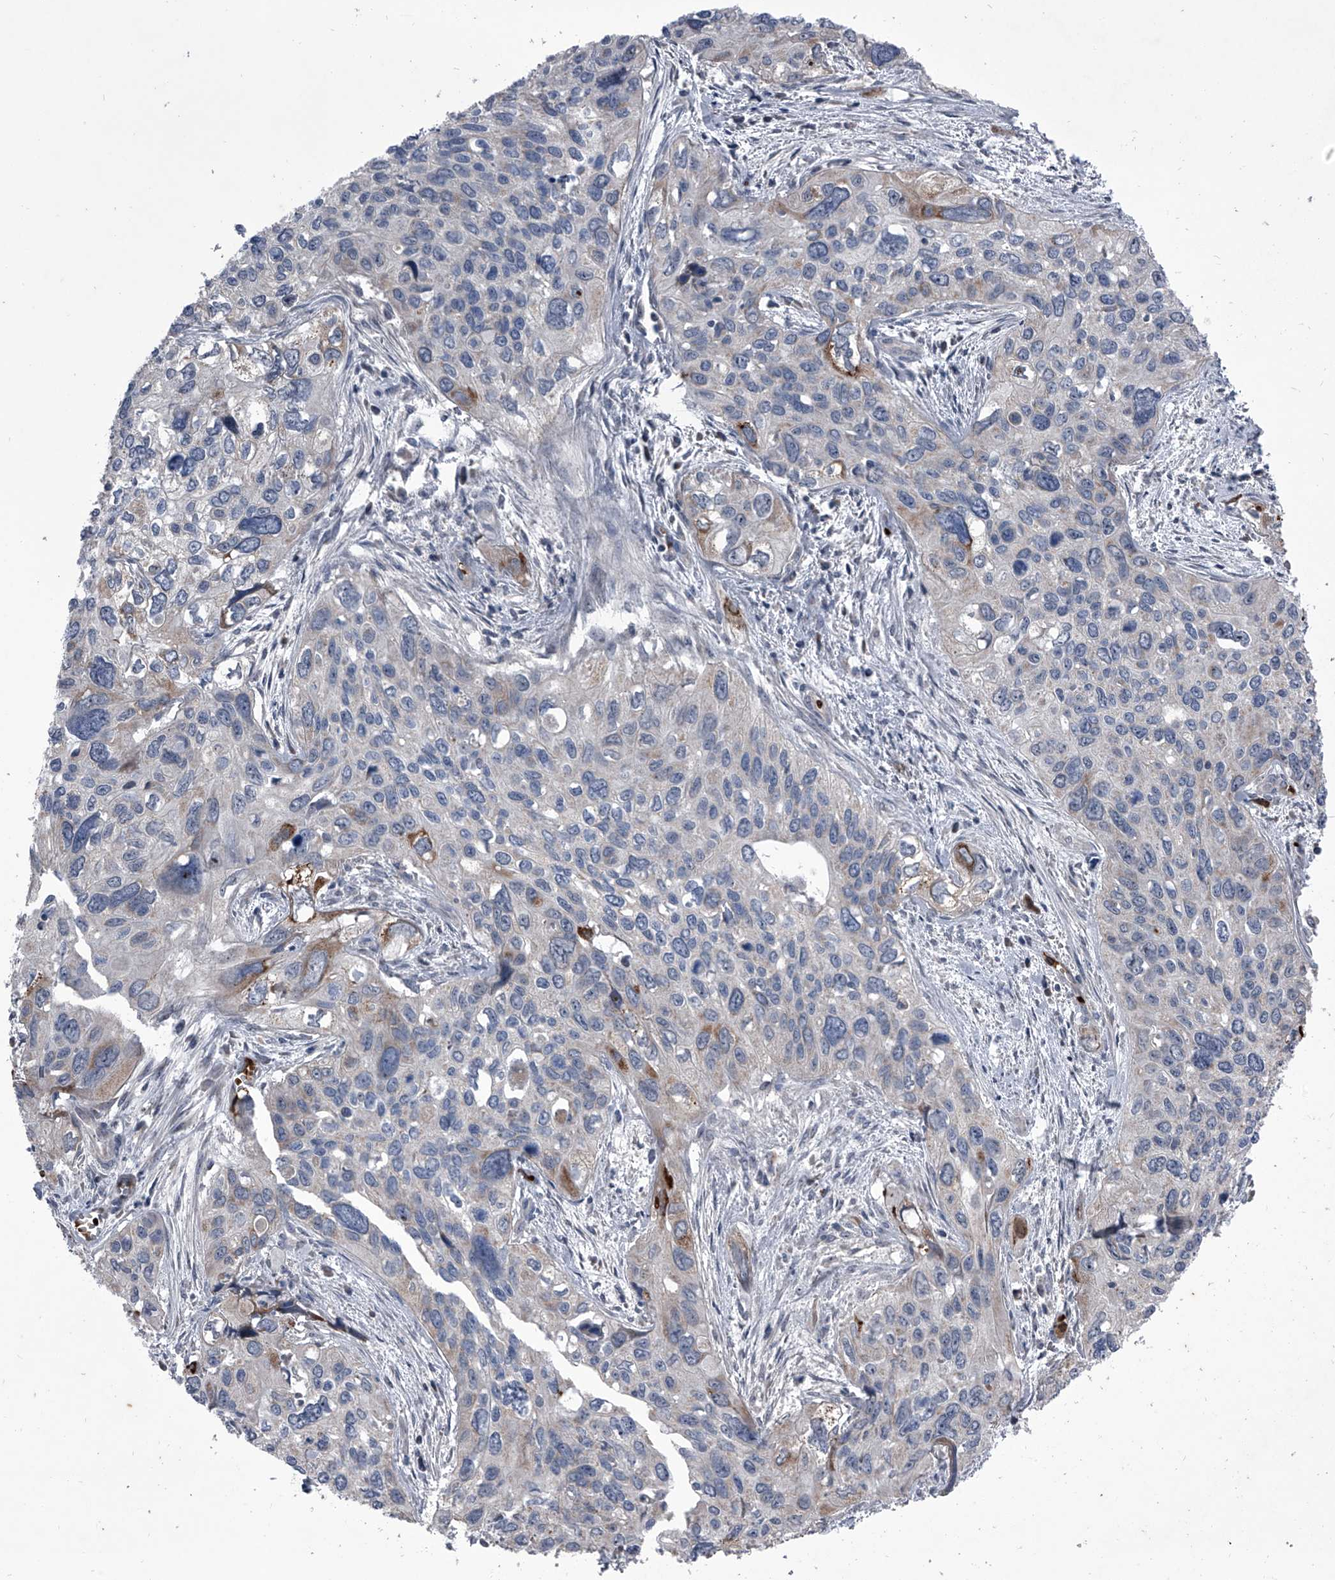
{"staining": {"intensity": "moderate", "quantity": "<25%", "location": "cytoplasmic/membranous"}, "tissue": "cervical cancer", "cell_type": "Tumor cells", "image_type": "cancer", "snomed": [{"axis": "morphology", "description": "Squamous cell carcinoma, NOS"}, {"axis": "topography", "description": "Cervix"}], "caption": "This micrograph reveals immunohistochemistry (IHC) staining of human squamous cell carcinoma (cervical), with low moderate cytoplasmic/membranous positivity in about <25% of tumor cells.", "gene": "CEP85L", "patient": {"sex": "female", "age": 55}}